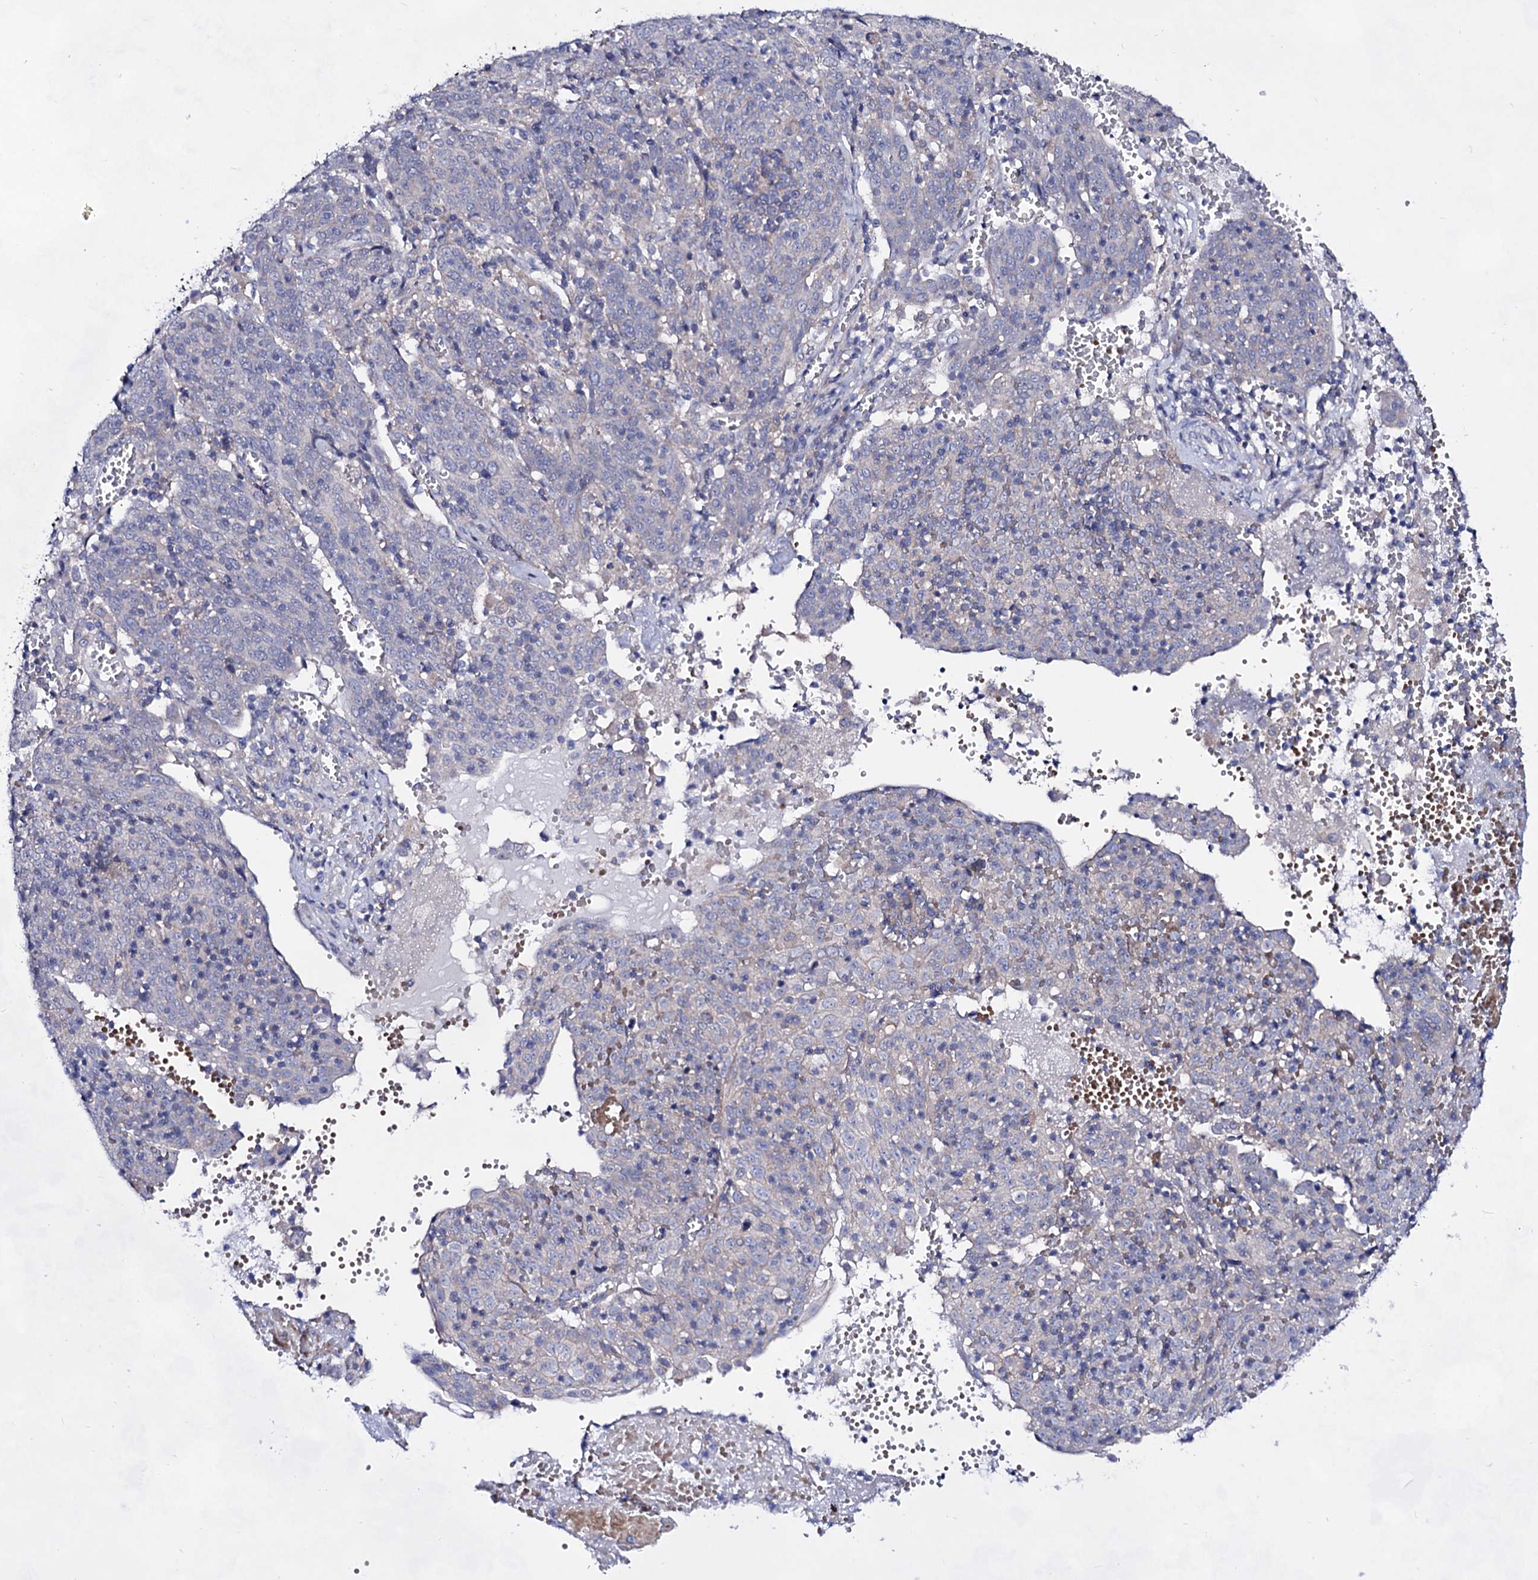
{"staining": {"intensity": "negative", "quantity": "none", "location": "none"}, "tissue": "cervical cancer", "cell_type": "Tumor cells", "image_type": "cancer", "snomed": [{"axis": "morphology", "description": "Squamous cell carcinoma, NOS"}, {"axis": "topography", "description": "Cervix"}], "caption": "Immunohistochemical staining of human squamous cell carcinoma (cervical) reveals no significant staining in tumor cells.", "gene": "PLIN1", "patient": {"sex": "female", "age": 67}}